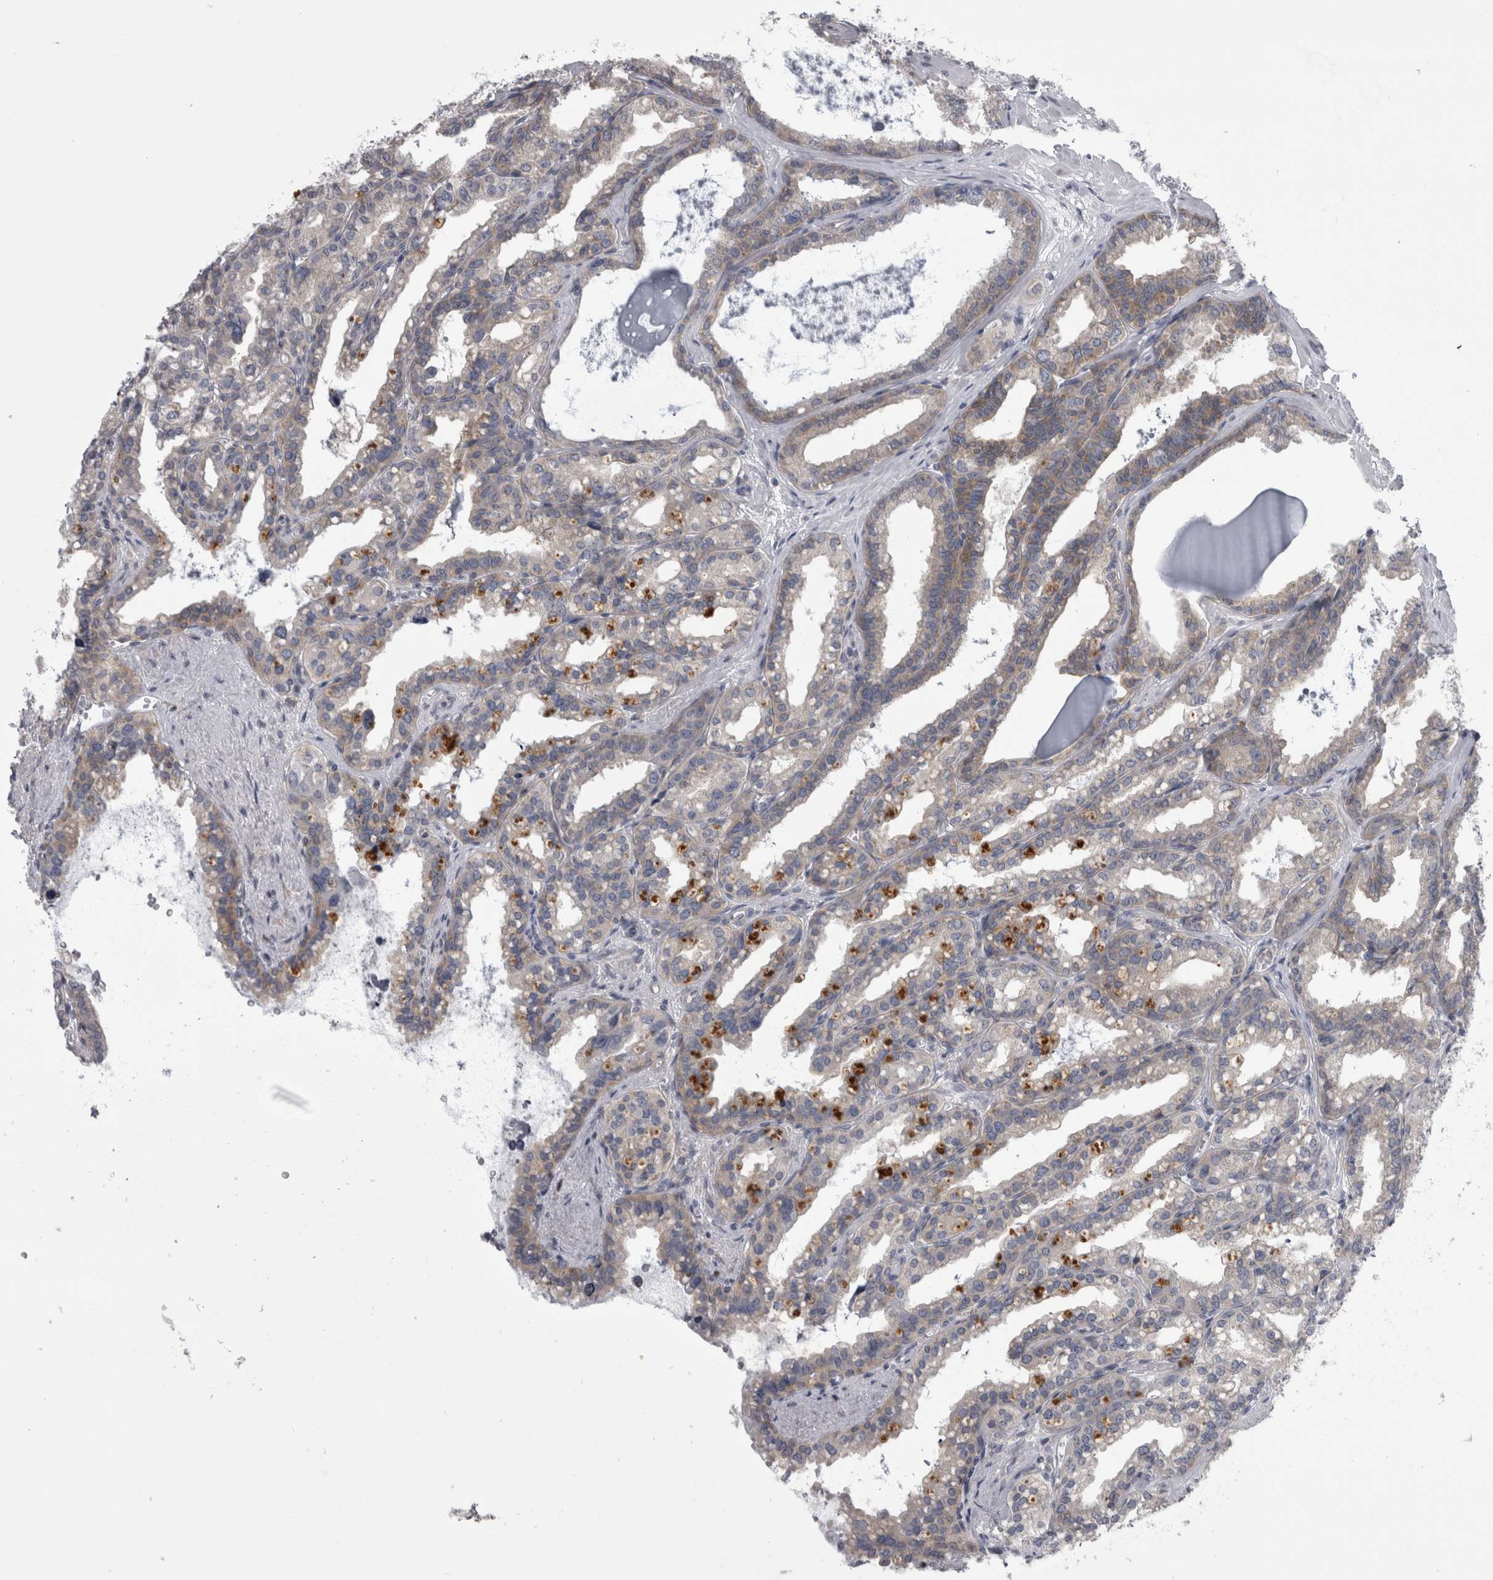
{"staining": {"intensity": "weak", "quantity": "25%-75%", "location": "cytoplasmic/membranous"}, "tissue": "seminal vesicle", "cell_type": "Glandular cells", "image_type": "normal", "snomed": [{"axis": "morphology", "description": "Normal tissue, NOS"}, {"axis": "topography", "description": "Prostate"}, {"axis": "topography", "description": "Seminal veicle"}], "caption": "The image shows a brown stain indicating the presence of a protein in the cytoplasmic/membranous of glandular cells in seminal vesicle.", "gene": "PRRC2C", "patient": {"sex": "male", "age": 51}}